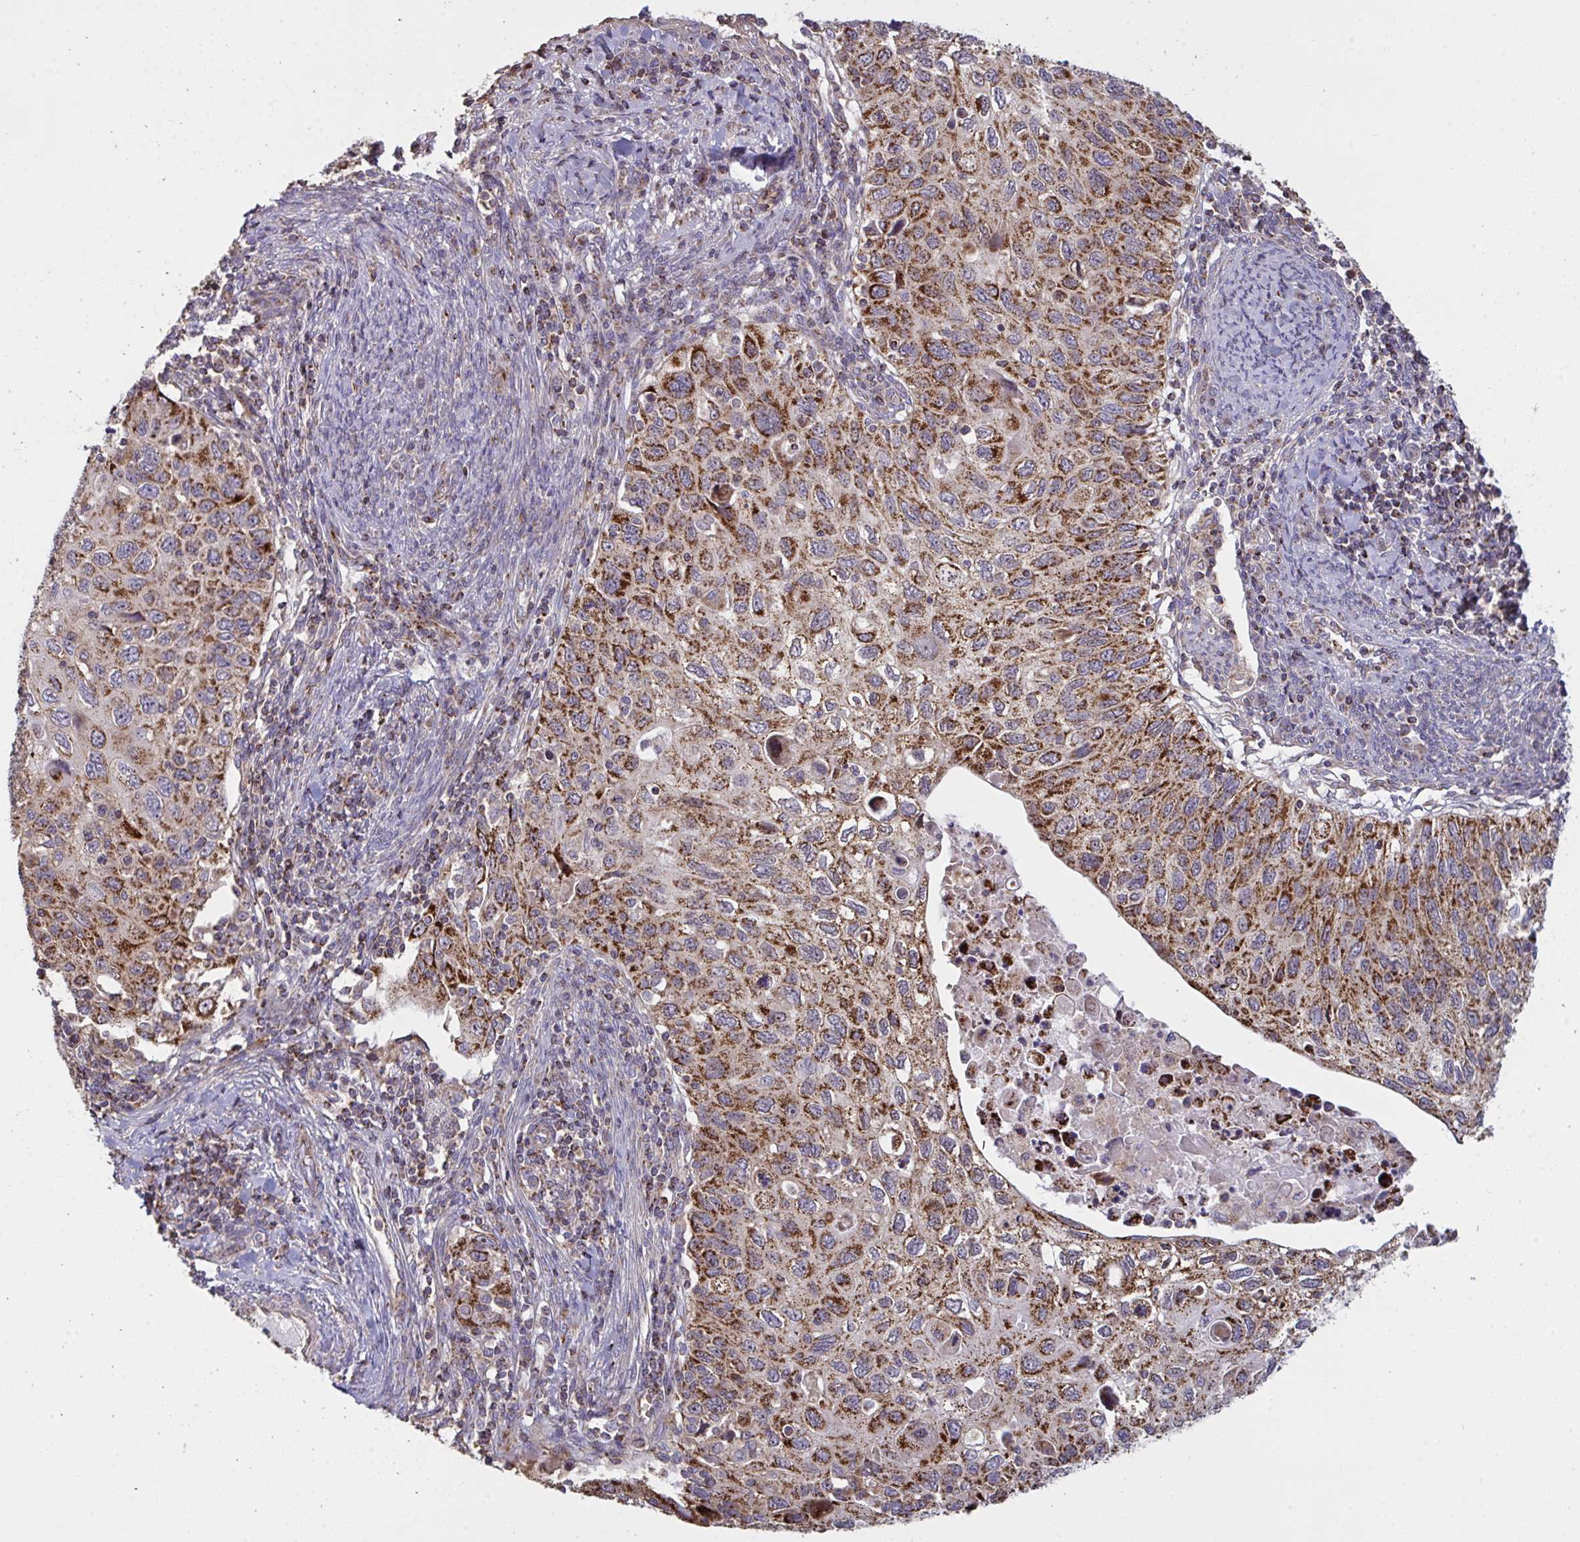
{"staining": {"intensity": "strong", "quantity": ">75%", "location": "cytoplasmic/membranous"}, "tissue": "cervical cancer", "cell_type": "Tumor cells", "image_type": "cancer", "snomed": [{"axis": "morphology", "description": "Squamous cell carcinoma, NOS"}, {"axis": "topography", "description": "Cervix"}], "caption": "Immunohistochemistry (IHC) (DAB (3,3'-diaminobenzidine)) staining of cervical squamous cell carcinoma displays strong cytoplasmic/membranous protein staining in approximately >75% of tumor cells. The protein of interest is shown in brown color, while the nuclei are stained blue.", "gene": "MICOS10", "patient": {"sex": "female", "age": 70}}